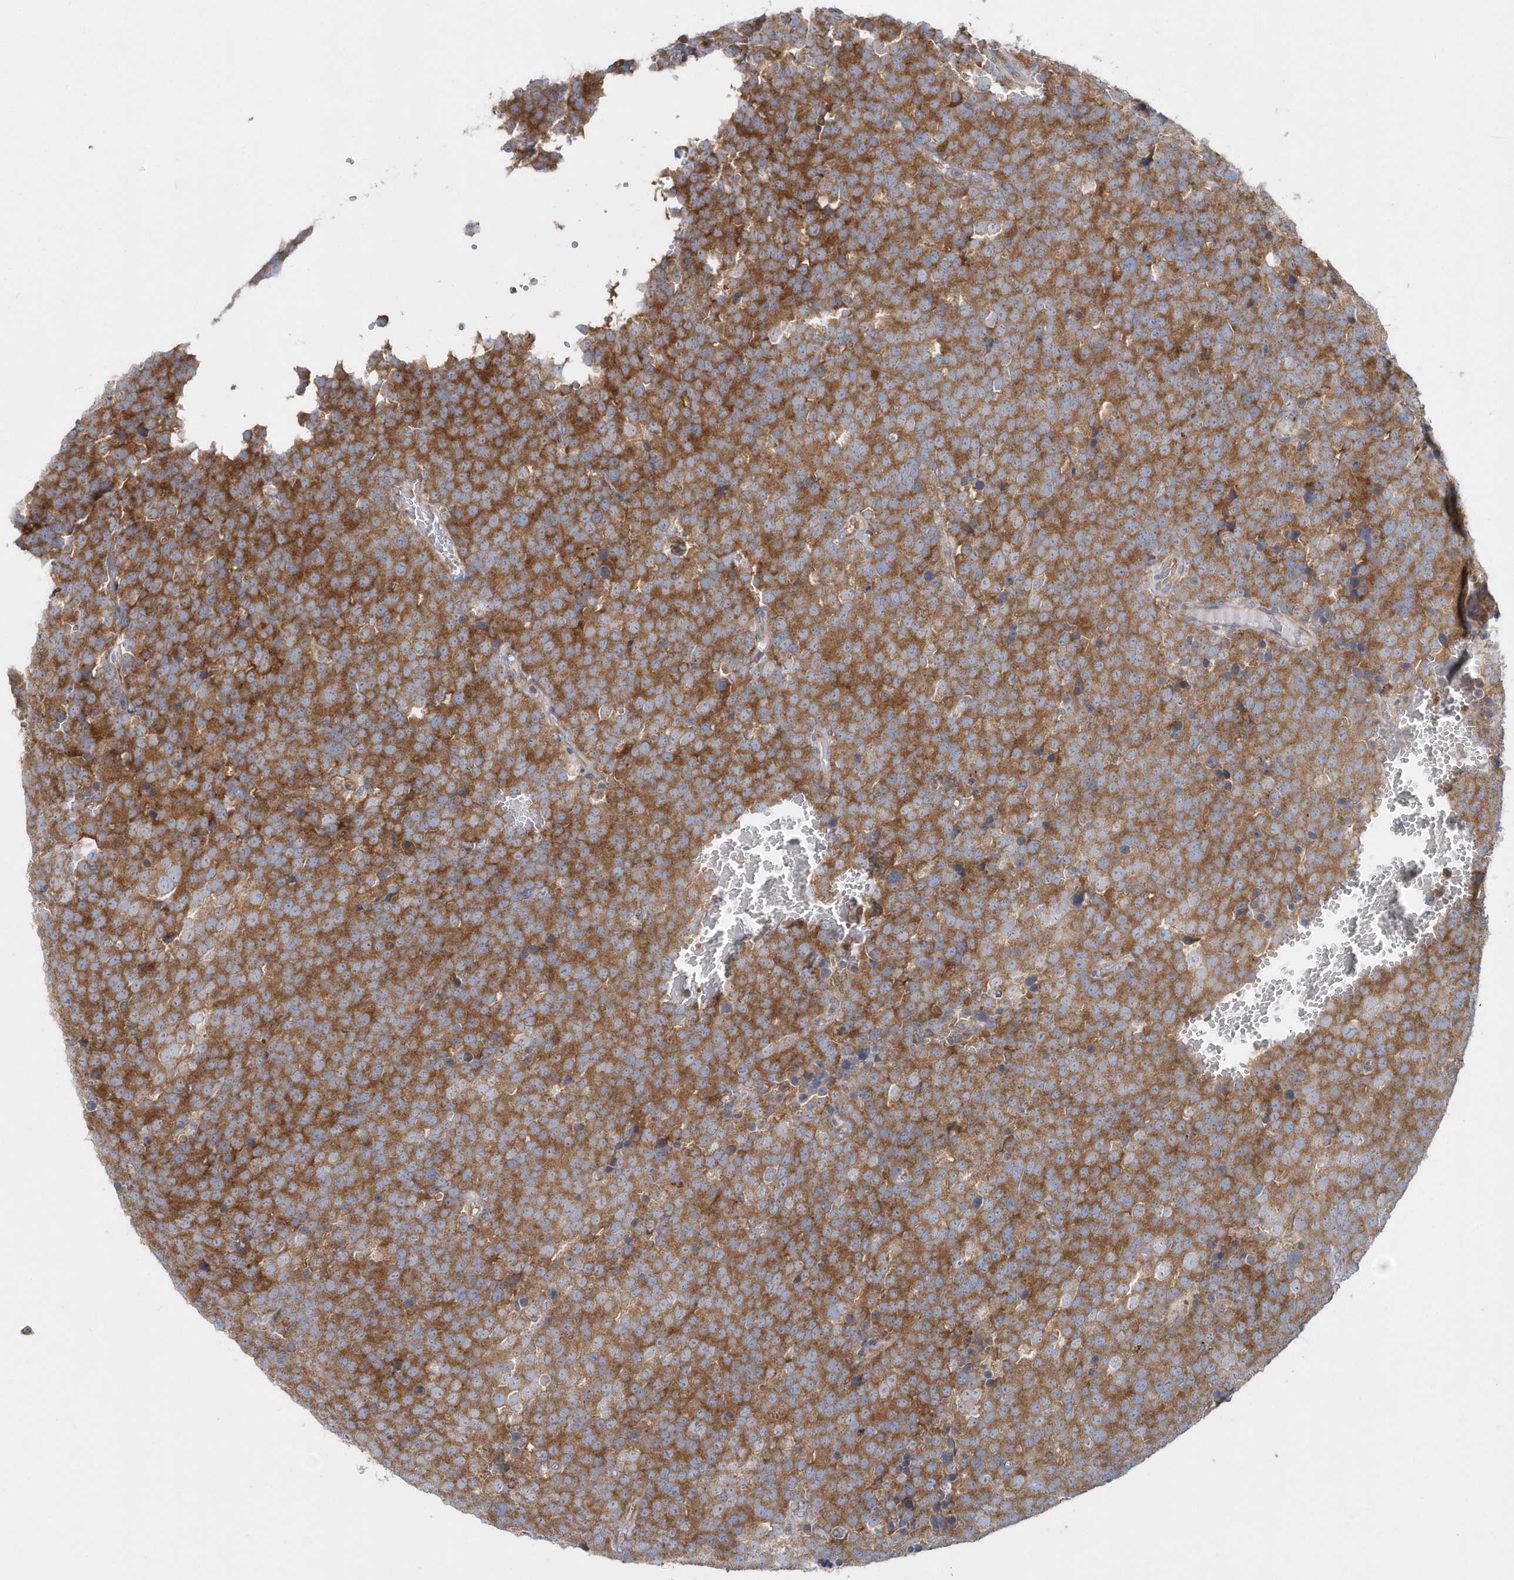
{"staining": {"intensity": "moderate", "quantity": ">75%", "location": "cytoplasmic/membranous"}, "tissue": "testis cancer", "cell_type": "Tumor cells", "image_type": "cancer", "snomed": [{"axis": "morphology", "description": "Seminoma, NOS"}, {"axis": "topography", "description": "Testis"}], "caption": "An image showing moderate cytoplasmic/membranous positivity in about >75% of tumor cells in testis cancer, as visualized by brown immunohistochemical staining.", "gene": "EIF3C", "patient": {"sex": "male", "age": 71}}